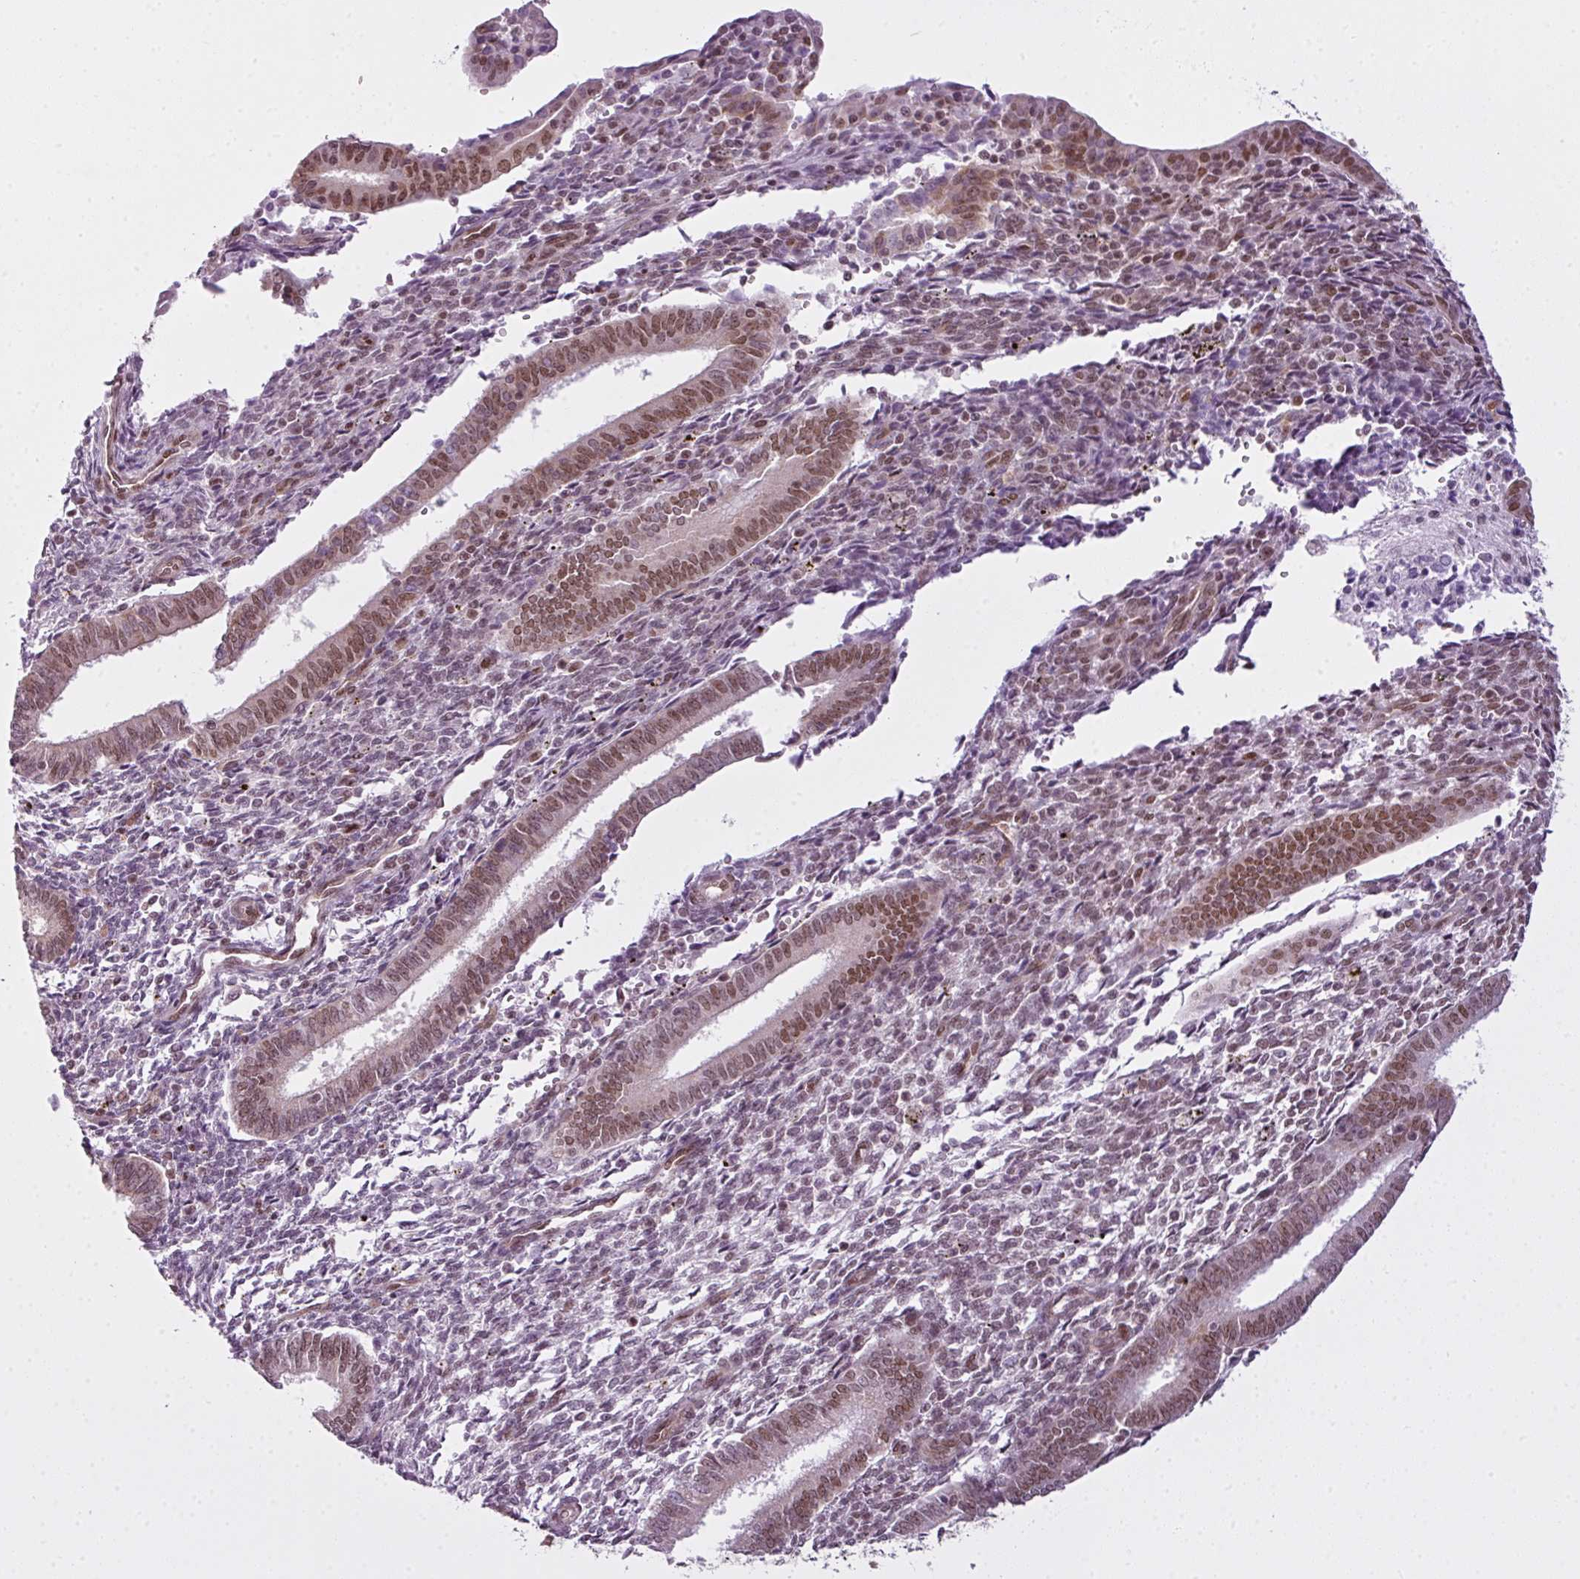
{"staining": {"intensity": "moderate", "quantity": "25%-75%", "location": "nuclear"}, "tissue": "endometrium", "cell_type": "Cells in endometrial stroma", "image_type": "normal", "snomed": [{"axis": "morphology", "description": "Normal tissue, NOS"}, {"axis": "topography", "description": "Endometrium"}], "caption": "The histopathology image displays immunohistochemical staining of unremarkable endometrium. There is moderate nuclear expression is present in about 25%-75% of cells in endometrial stroma. Immunohistochemistry (ihc) stains the protein in brown and the nuclei are stained blue.", "gene": "ARL6IP4", "patient": {"sex": "female", "age": 41}}